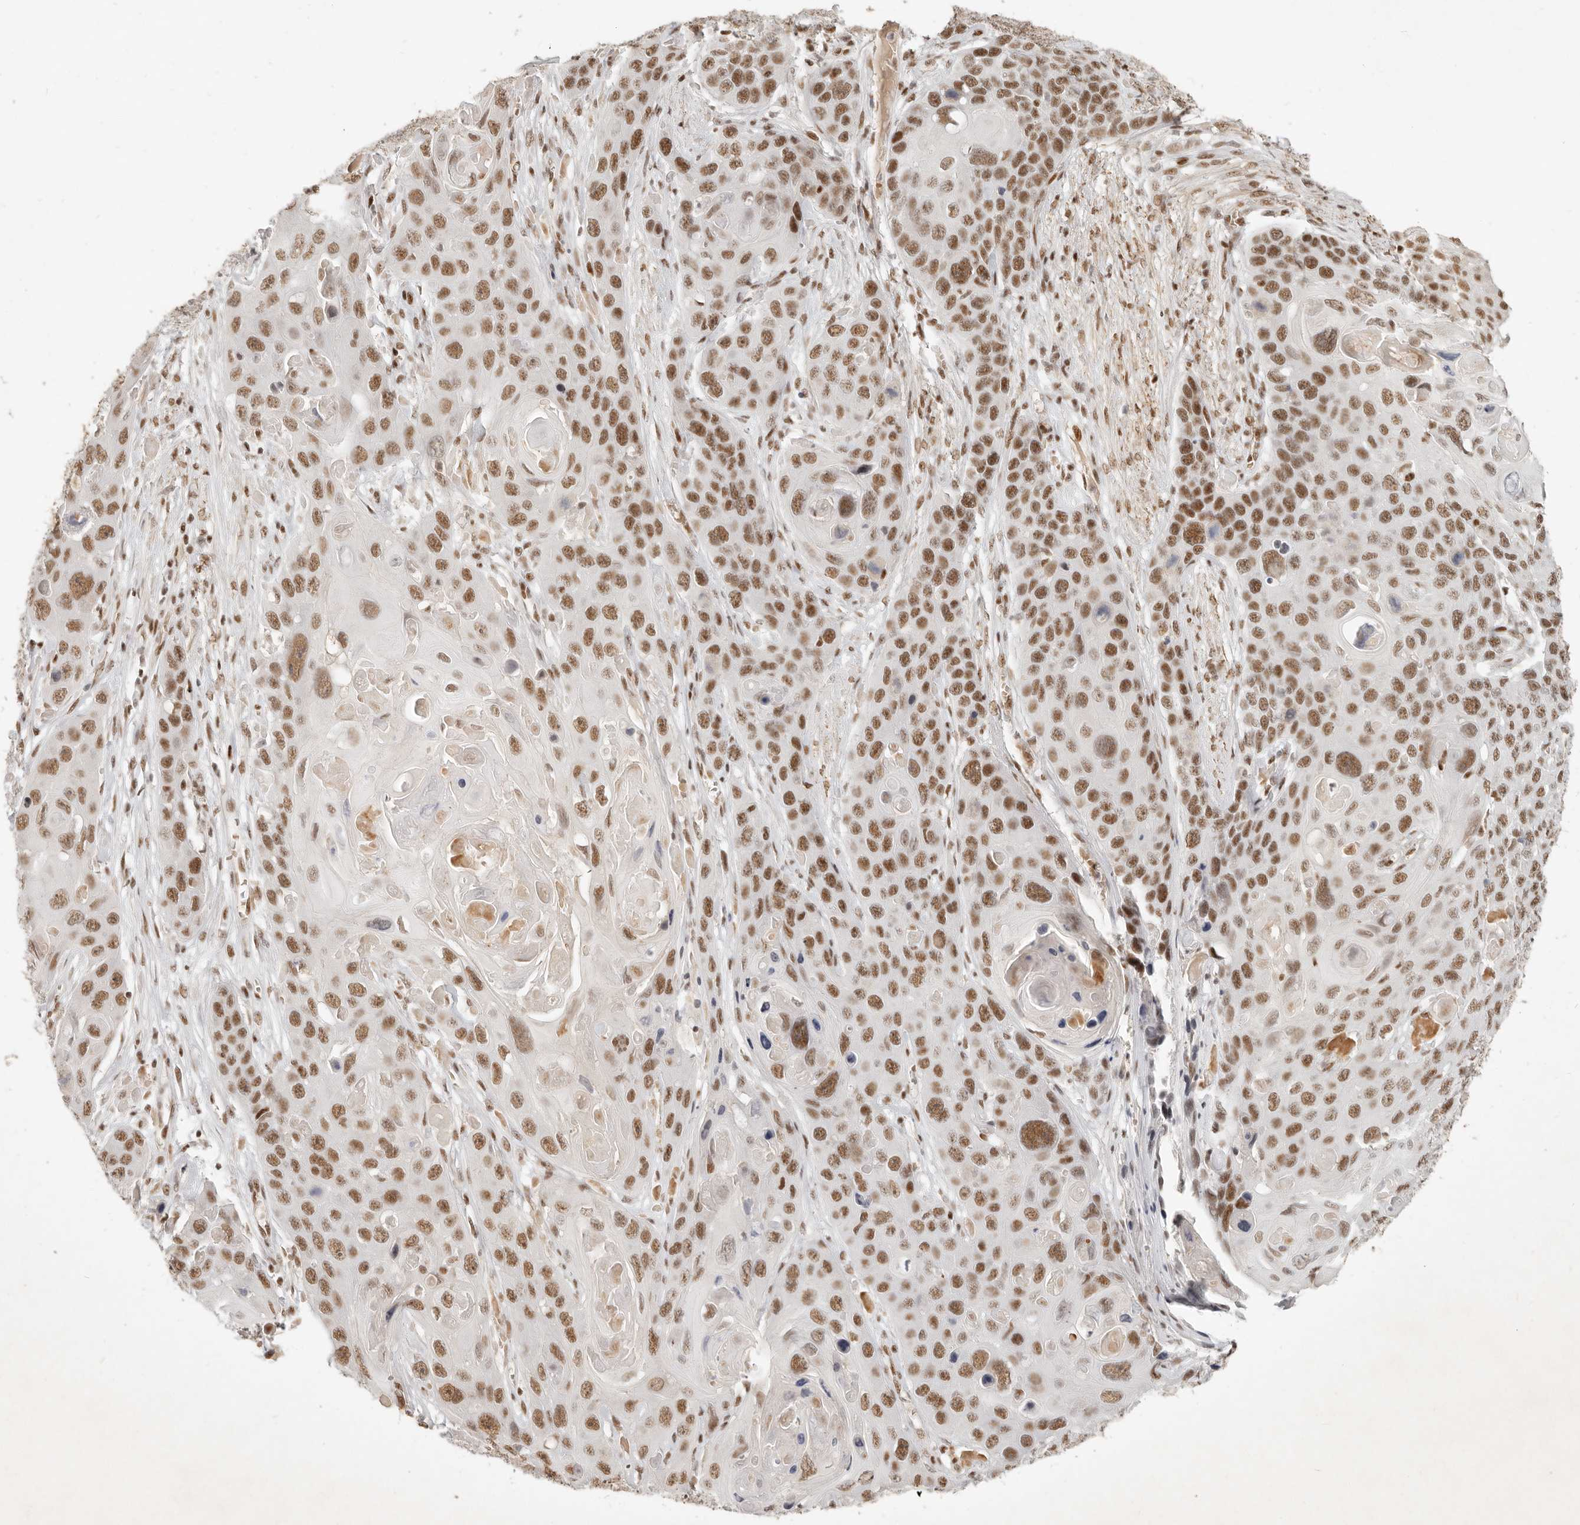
{"staining": {"intensity": "moderate", "quantity": ">75%", "location": "nuclear"}, "tissue": "skin cancer", "cell_type": "Tumor cells", "image_type": "cancer", "snomed": [{"axis": "morphology", "description": "Squamous cell carcinoma, NOS"}, {"axis": "topography", "description": "Skin"}], "caption": "Immunohistochemistry histopathology image of skin cancer stained for a protein (brown), which shows medium levels of moderate nuclear positivity in approximately >75% of tumor cells.", "gene": "GABPA", "patient": {"sex": "male", "age": 55}}